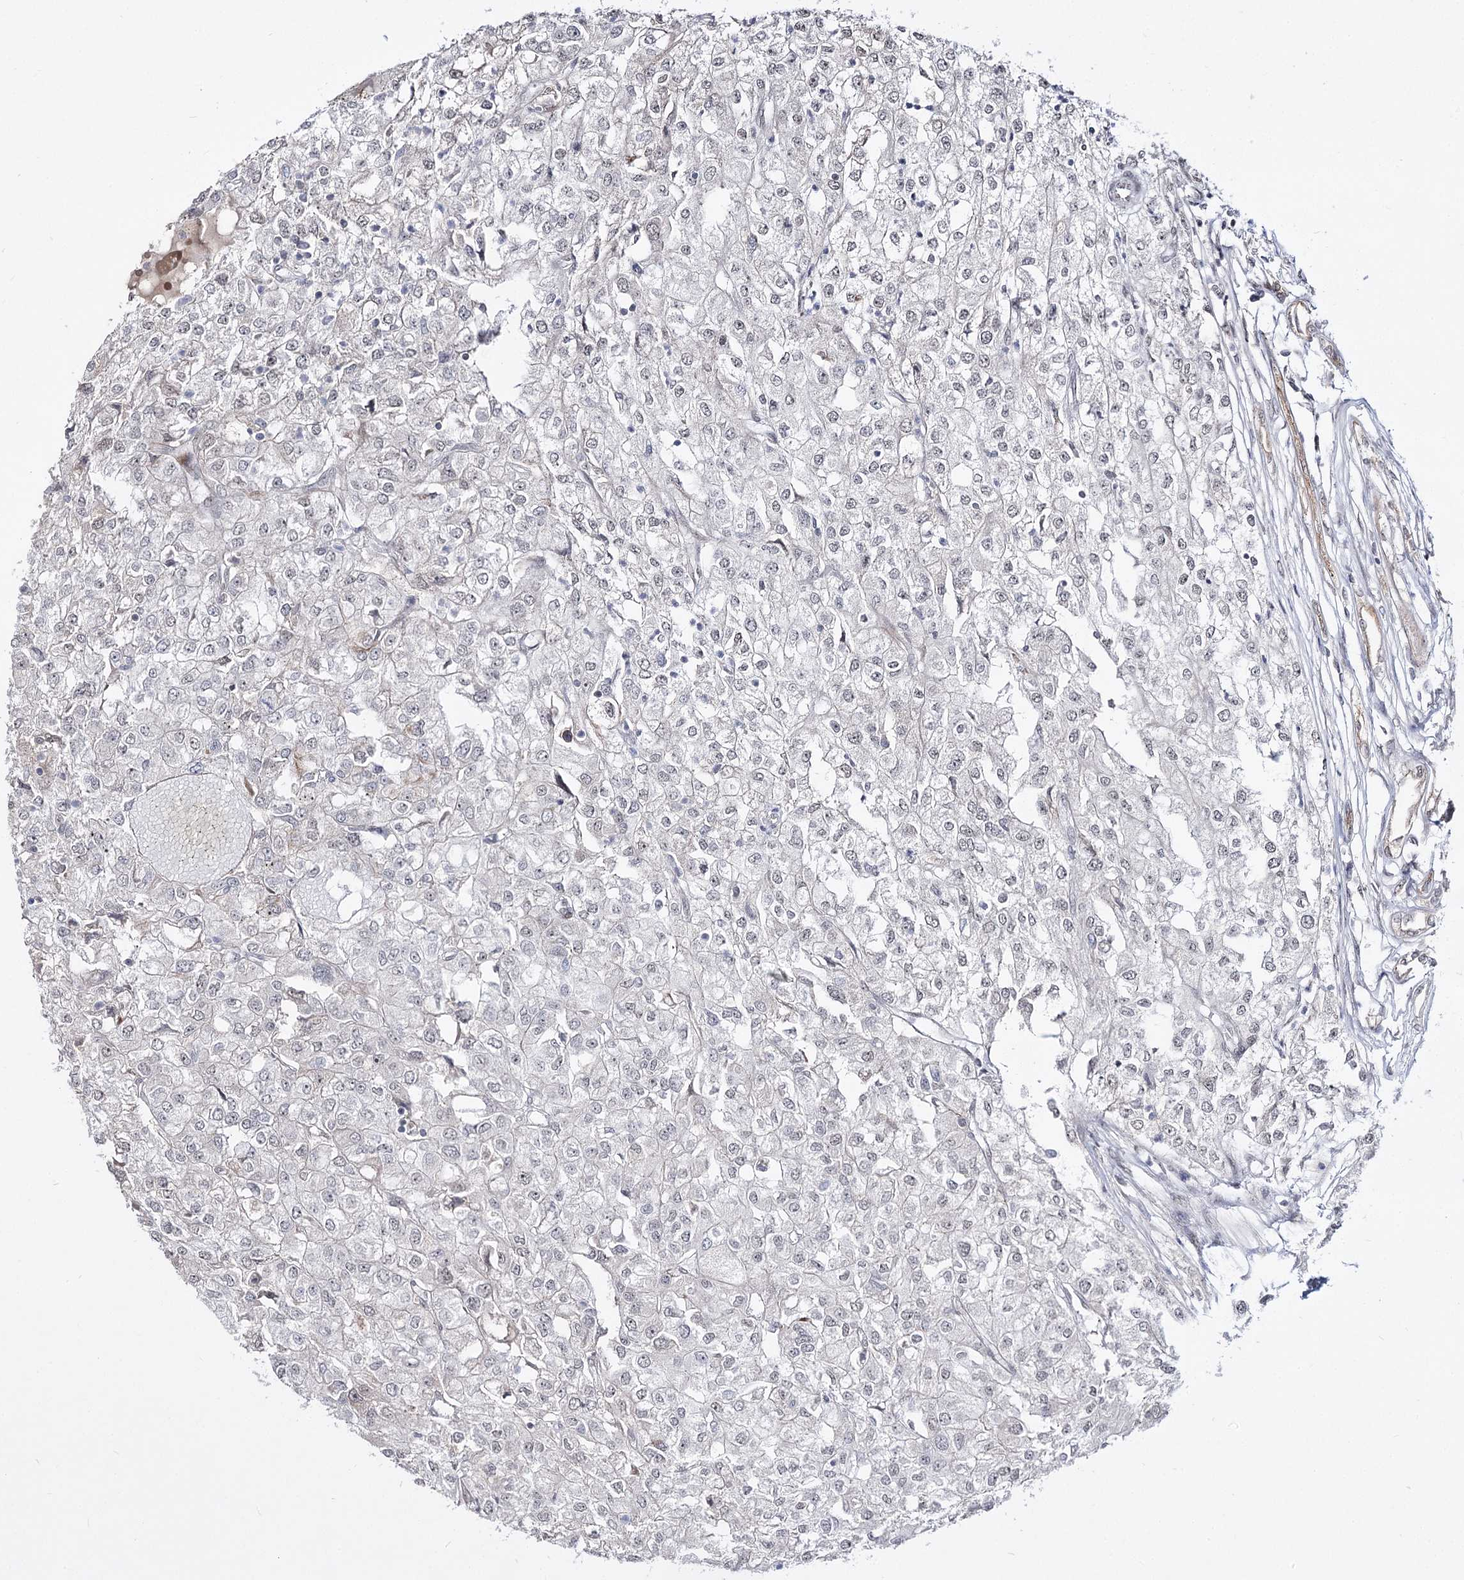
{"staining": {"intensity": "negative", "quantity": "none", "location": "none"}, "tissue": "renal cancer", "cell_type": "Tumor cells", "image_type": "cancer", "snomed": [{"axis": "morphology", "description": "Adenocarcinoma, NOS"}, {"axis": "topography", "description": "Kidney"}], "caption": "Immunohistochemistry (IHC) of human renal cancer (adenocarcinoma) reveals no expression in tumor cells.", "gene": "STOX1", "patient": {"sex": "female", "age": 54}}